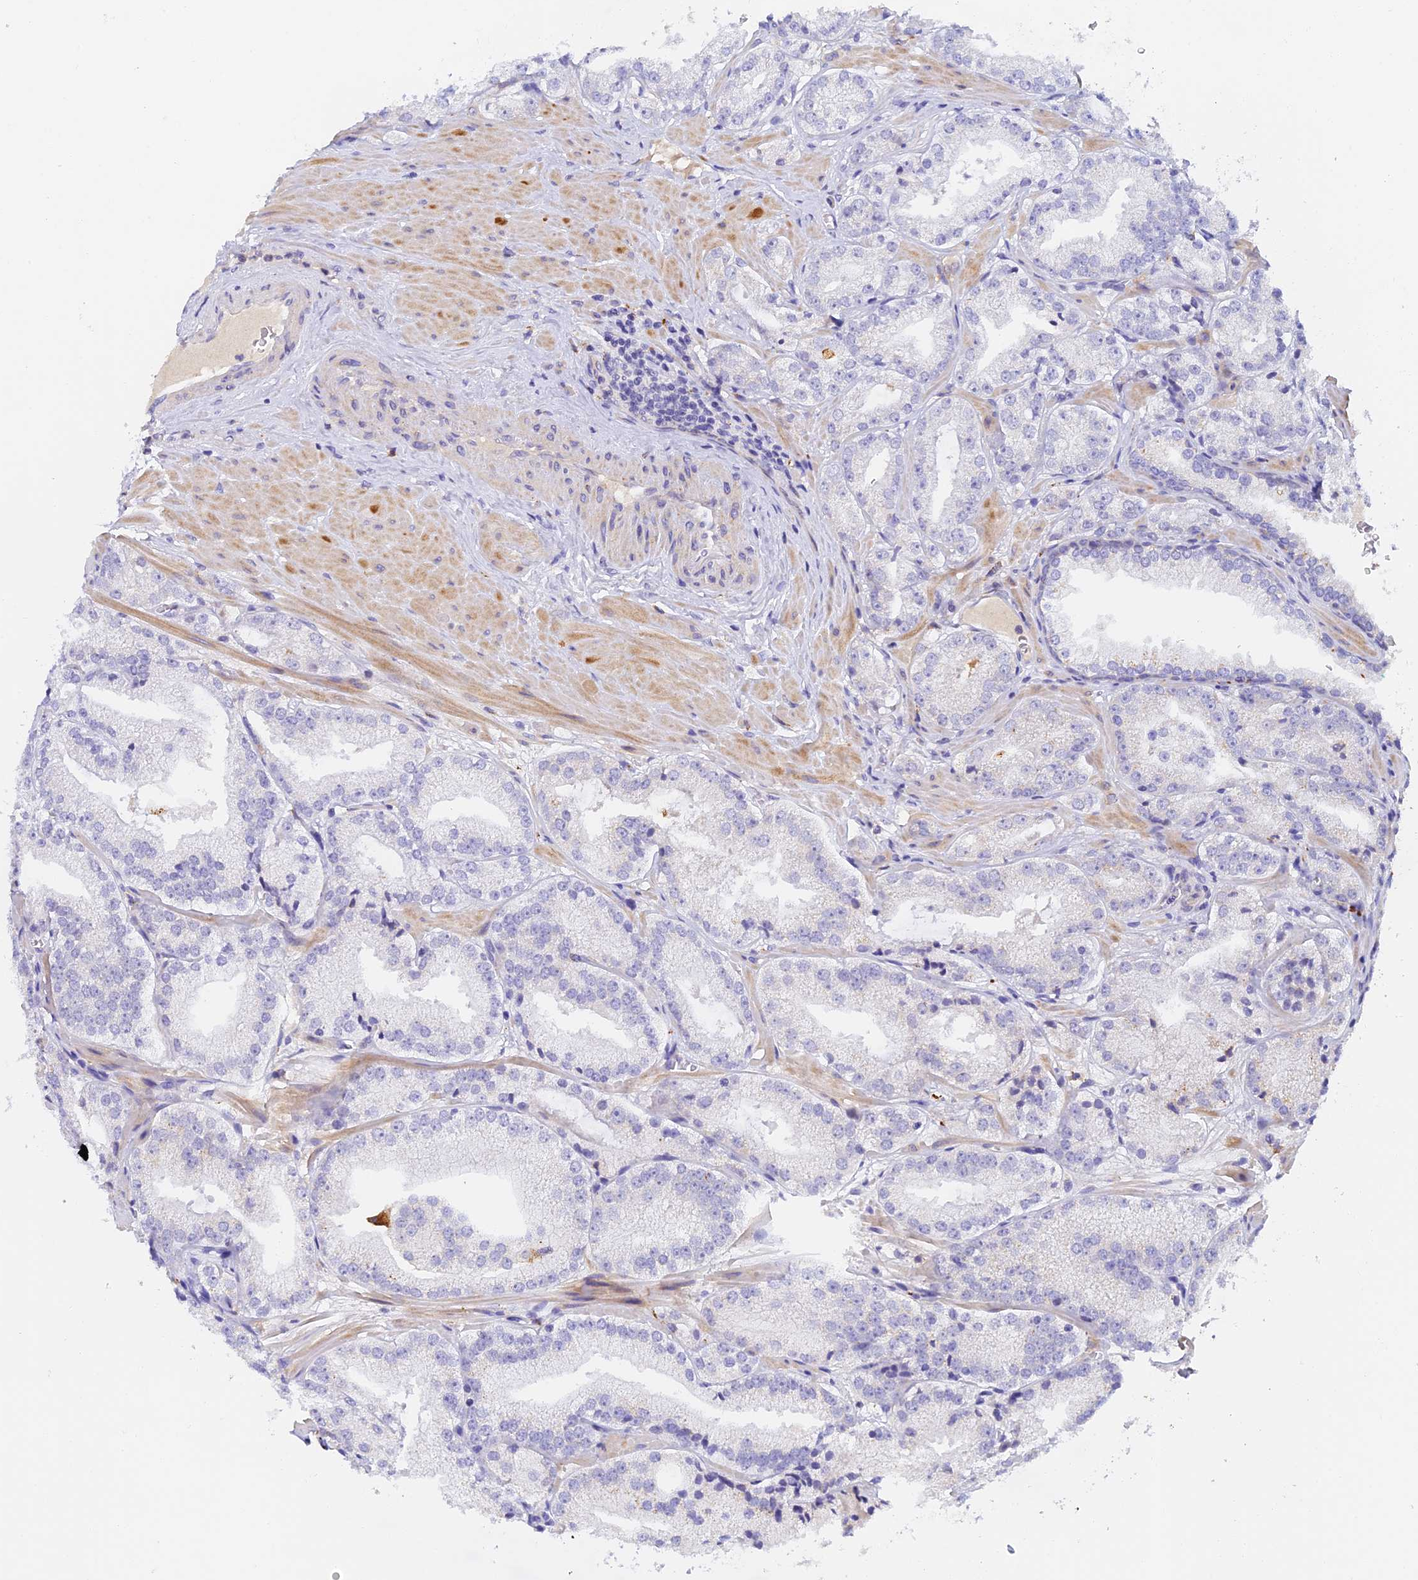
{"staining": {"intensity": "negative", "quantity": "none", "location": "none"}, "tissue": "prostate cancer", "cell_type": "Tumor cells", "image_type": "cancer", "snomed": [{"axis": "morphology", "description": "Adenocarcinoma, Low grade"}, {"axis": "topography", "description": "Prostate"}], "caption": "Protein analysis of prostate cancer (low-grade adenocarcinoma) shows no significant positivity in tumor cells.", "gene": "RPGRIP1L", "patient": {"sex": "male", "age": 60}}